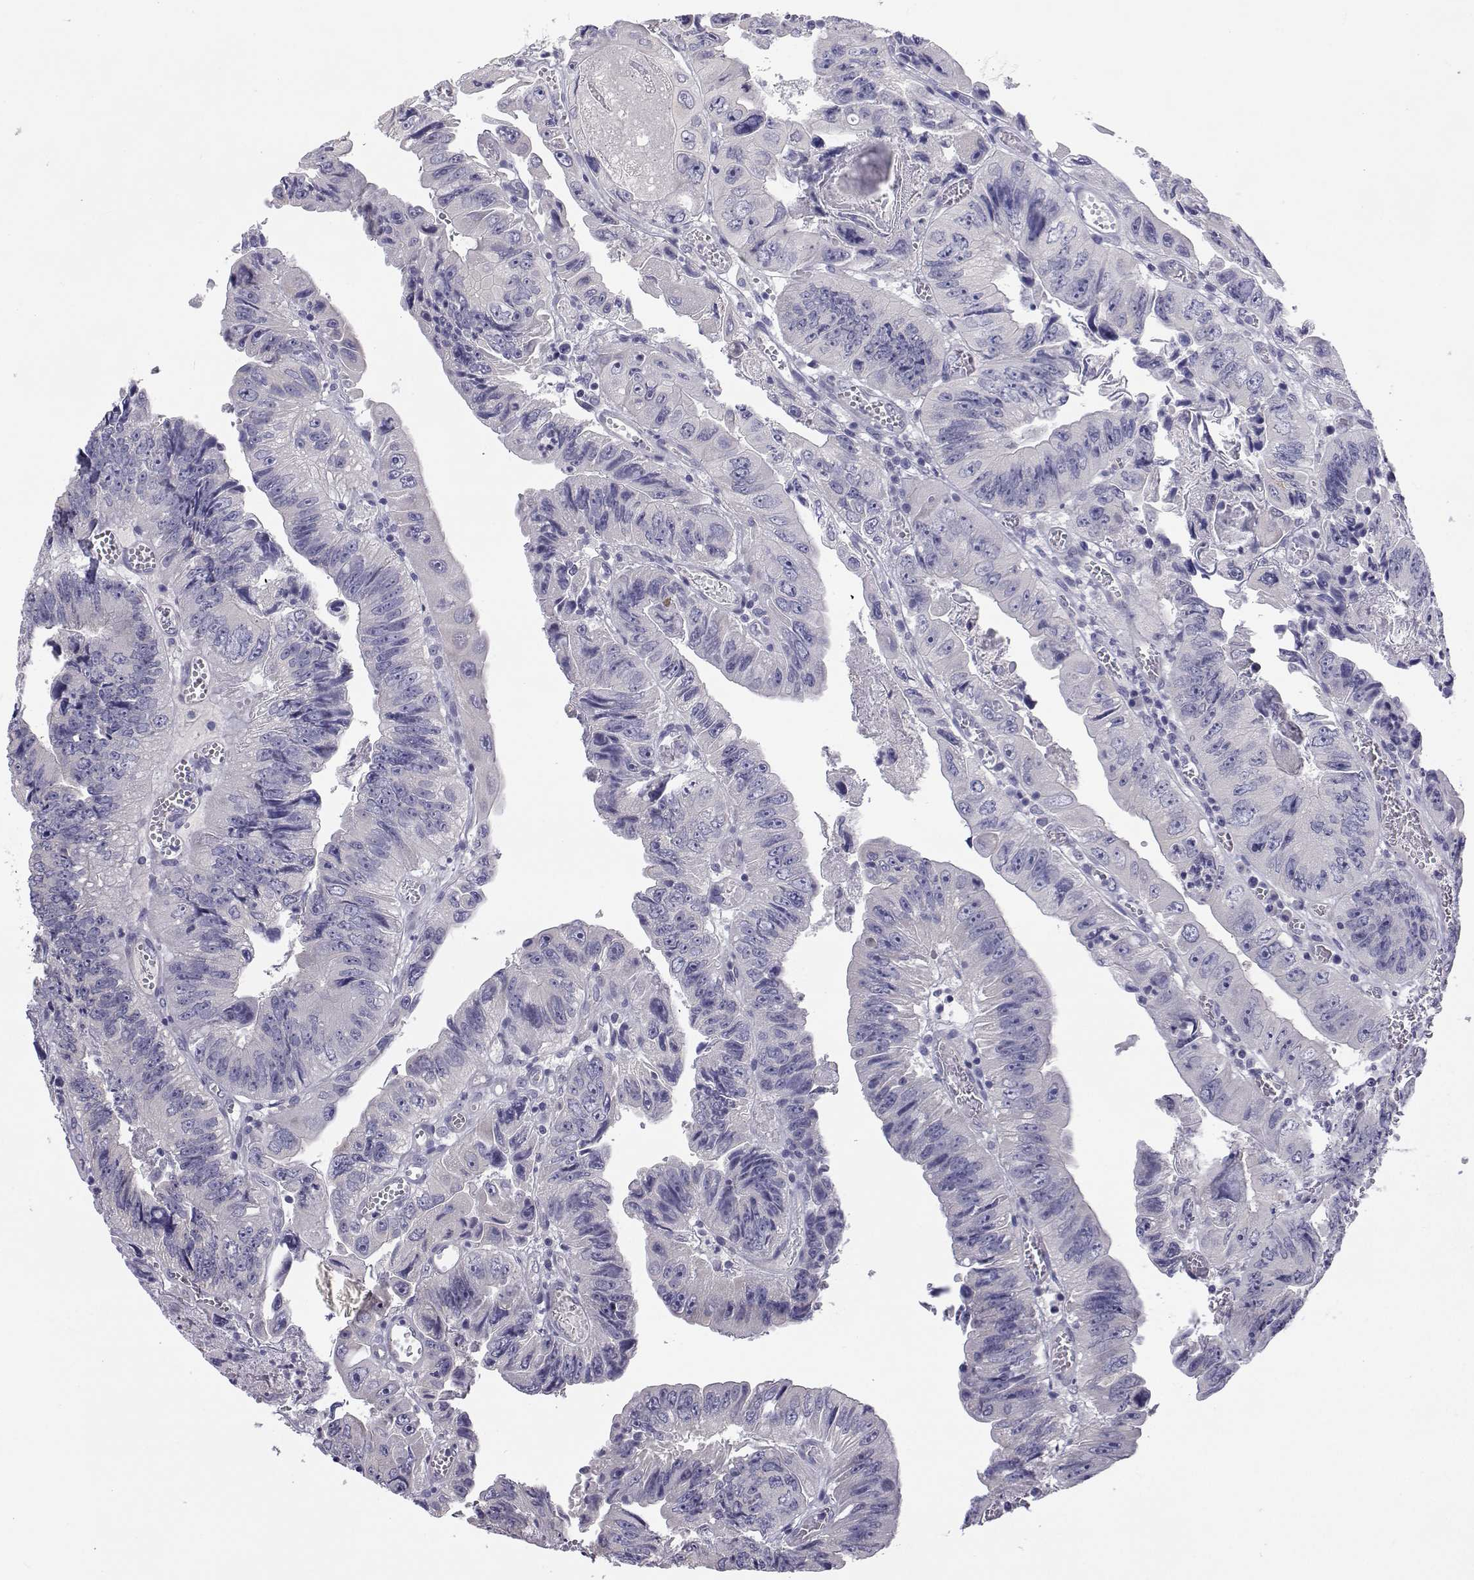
{"staining": {"intensity": "negative", "quantity": "none", "location": "none"}, "tissue": "colorectal cancer", "cell_type": "Tumor cells", "image_type": "cancer", "snomed": [{"axis": "morphology", "description": "Adenocarcinoma, NOS"}, {"axis": "topography", "description": "Colon"}], "caption": "Immunohistochemistry (IHC) of human adenocarcinoma (colorectal) displays no staining in tumor cells. (Brightfield microscopy of DAB (3,3'-diaminobenzidine) IHC at high magnification).", "gene": "ANKRD65", "patient": {"sex": "female", "age": 84}}